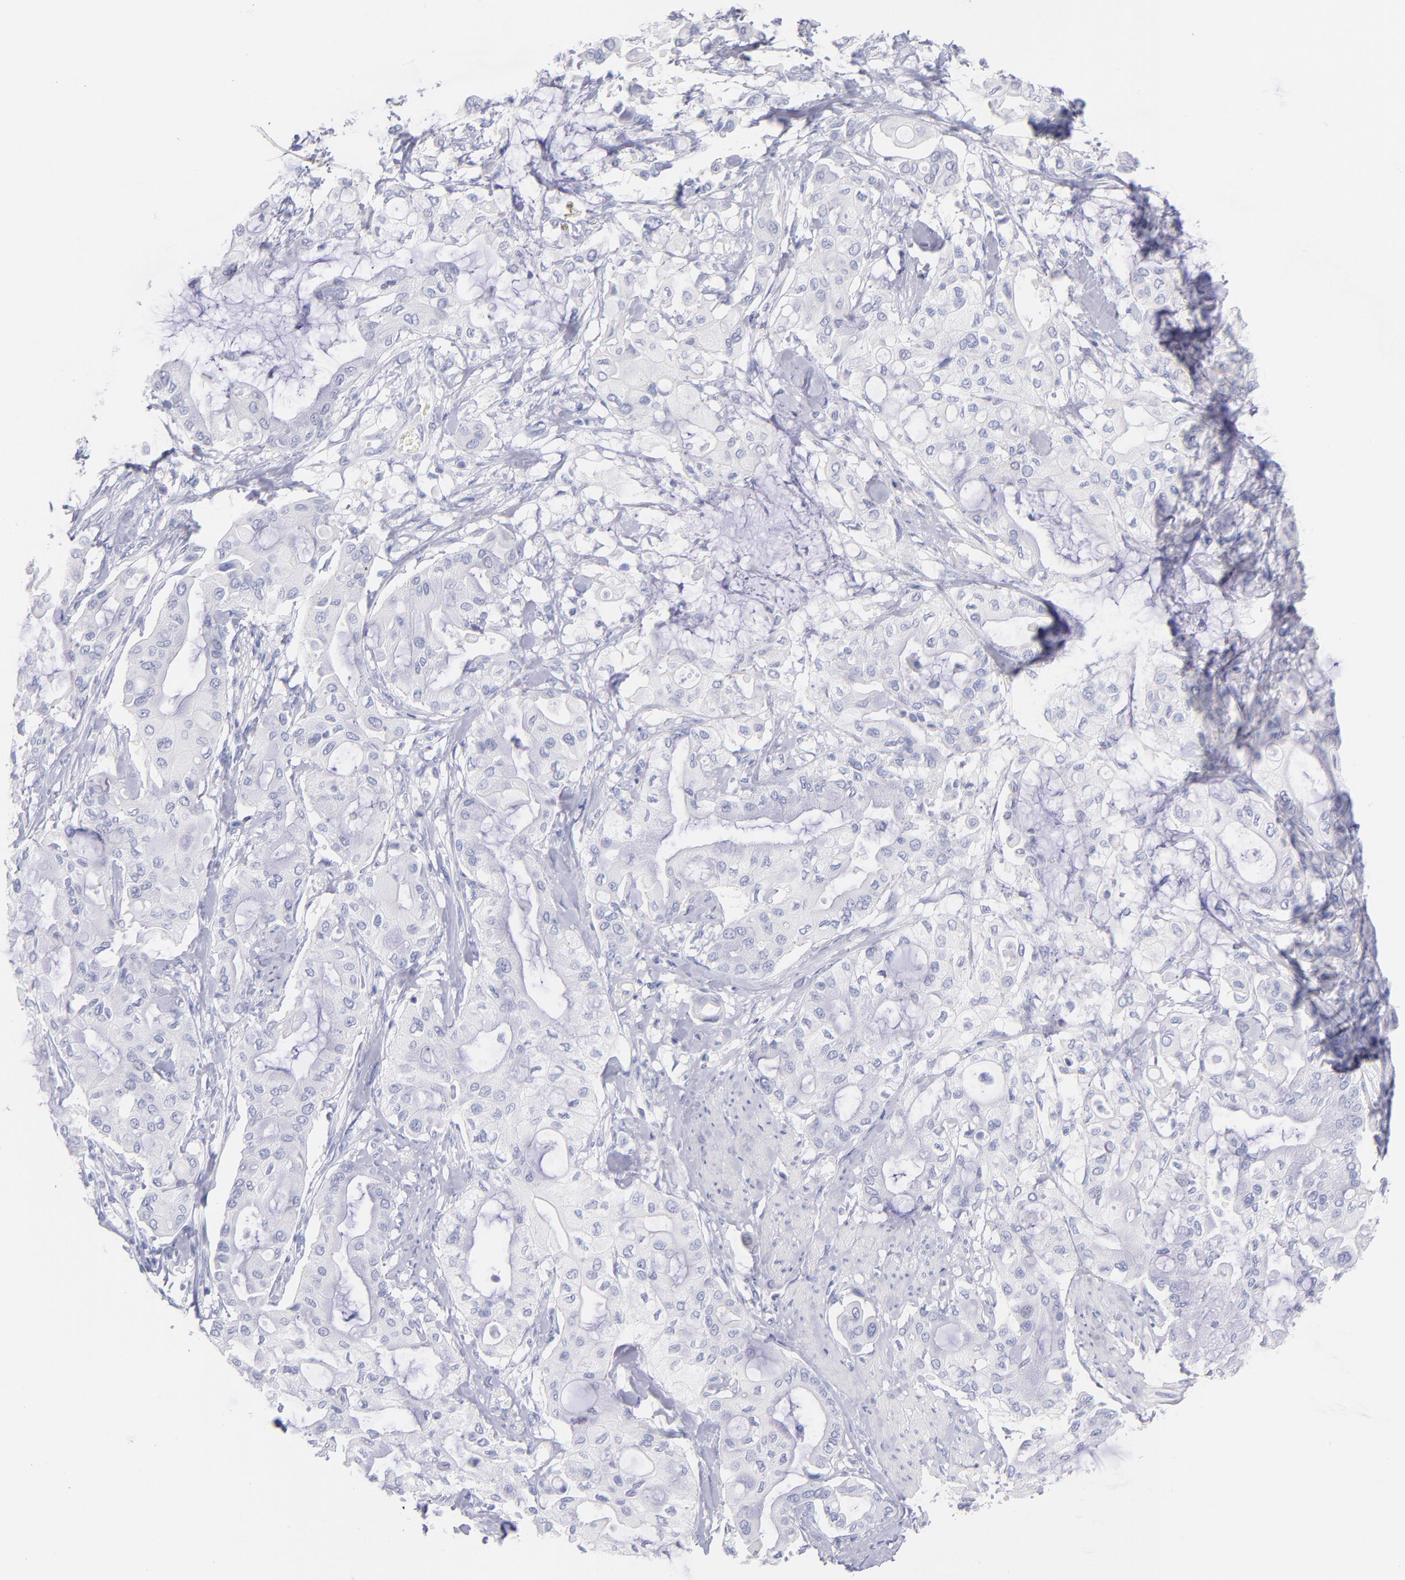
{"staining": {"intensity": "negative", "quantity": "none", "location": "none"}, "tissue": "pancreatic cancer", "cell_type": "Tumor cells", "image_type": "cancer", "snomed": [{"axis": "morphology", "description": "Adenocarcinoma, NOS"}, {"axis": "morphology", "description": "Adenocarcinoma, metastatic, NOS"}, {"axis": "topography", "description": "Lymph node"}, {"axis": "topography", "description": "Pancreas"}, {"axis": "topography", "description": "Duodenum"}], "caption": "DAB immunohistochemical staining of pancreatic metastatic adenocarcinoma shows no significant positivity in tumor cells.", "gene": "SCGN", "patient": {"sex": "female", "age": 64}}